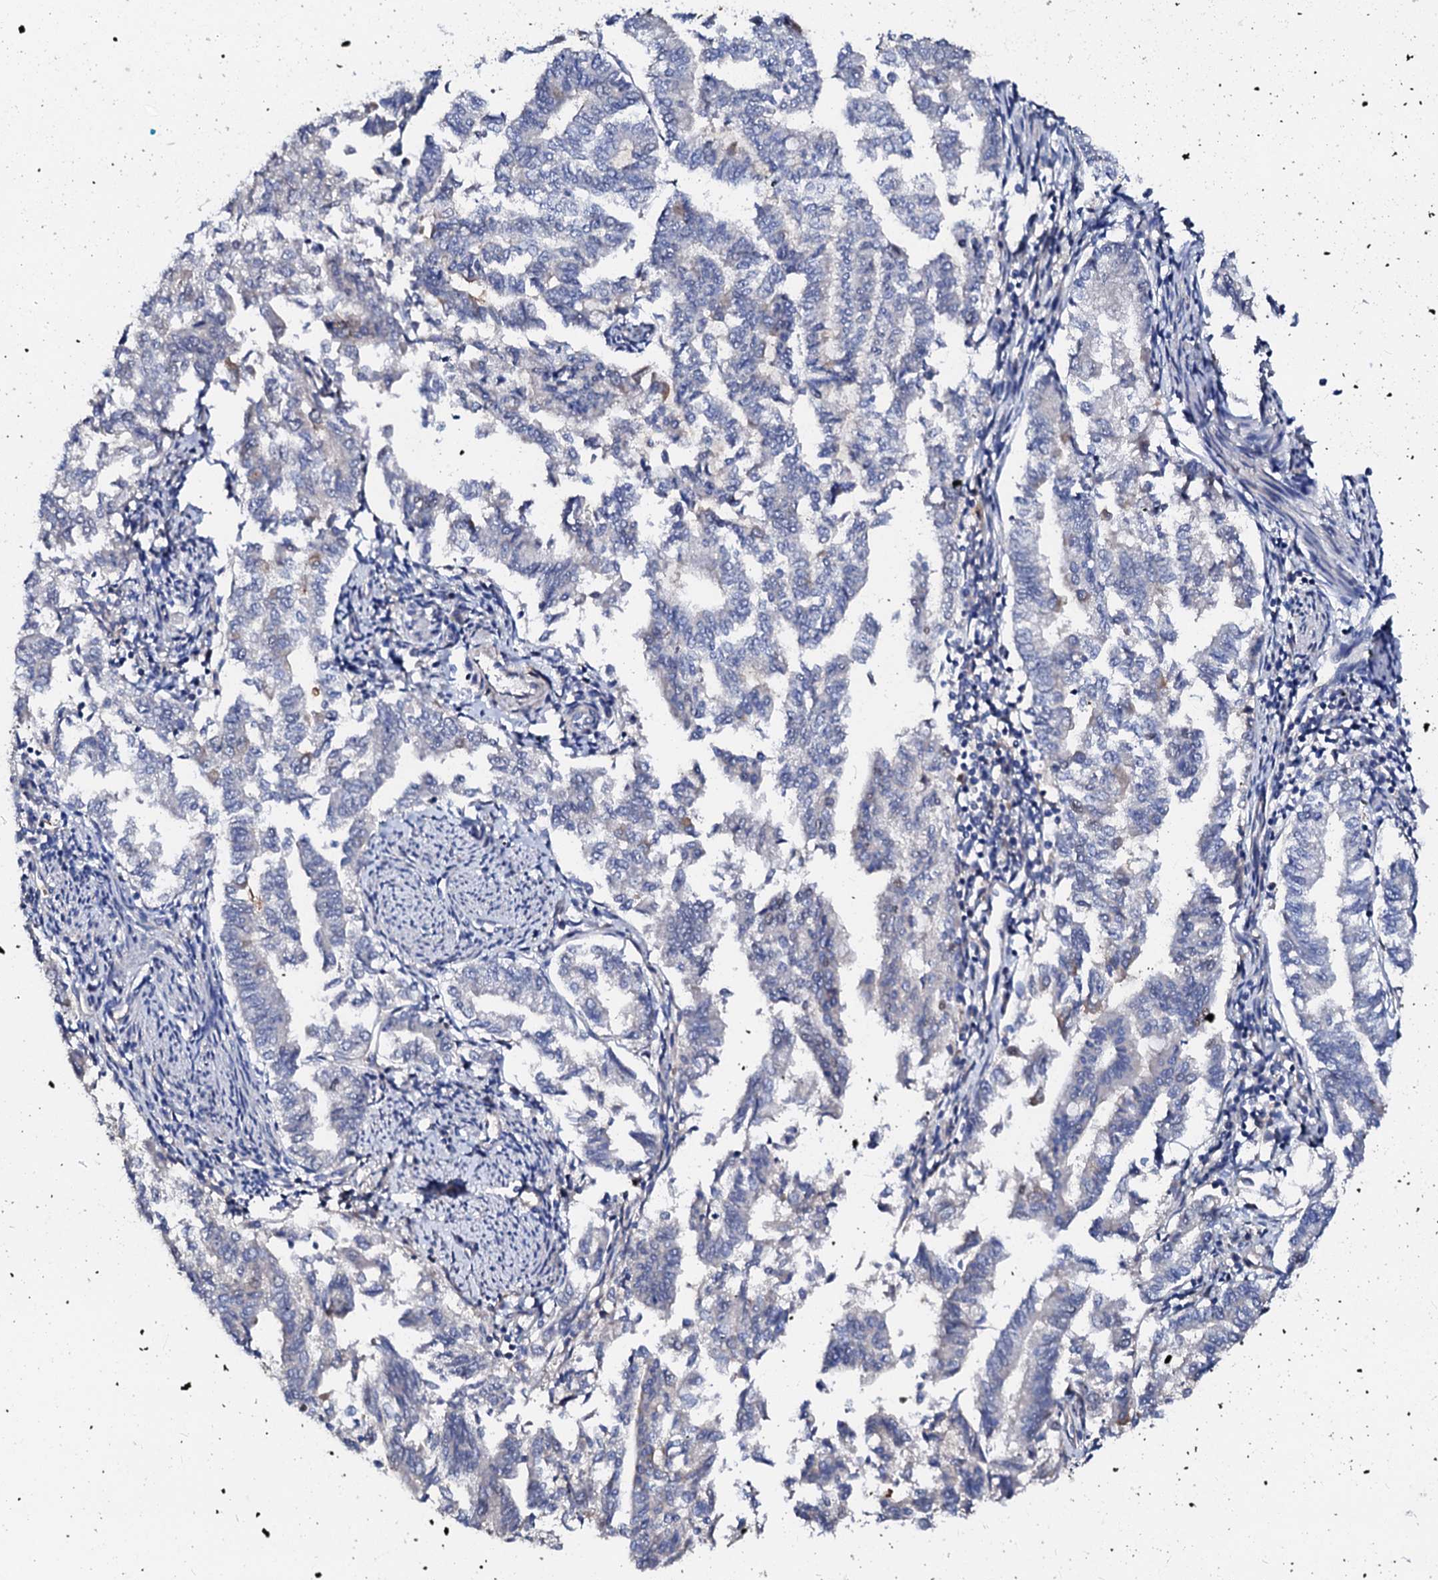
{"staining": {"intensity": "negative", "quantity": "none", "location": "none"}, "tissue": "endometrial cancer", "cell_type": "Tumor cells", "image_type": "cancer", "snomed": [{"axis": "morphology", "description": "Adenocarcinoma, NOS"}, {"axis": "topography", "description": "Endometrium"}], "caption": "This is an IHC histopathology image of human adenocarcinoma (endometrial). There is no expression in tumor cells.", "gene": "CSKMT", "patient": {"sex": "female", "age": 79}}